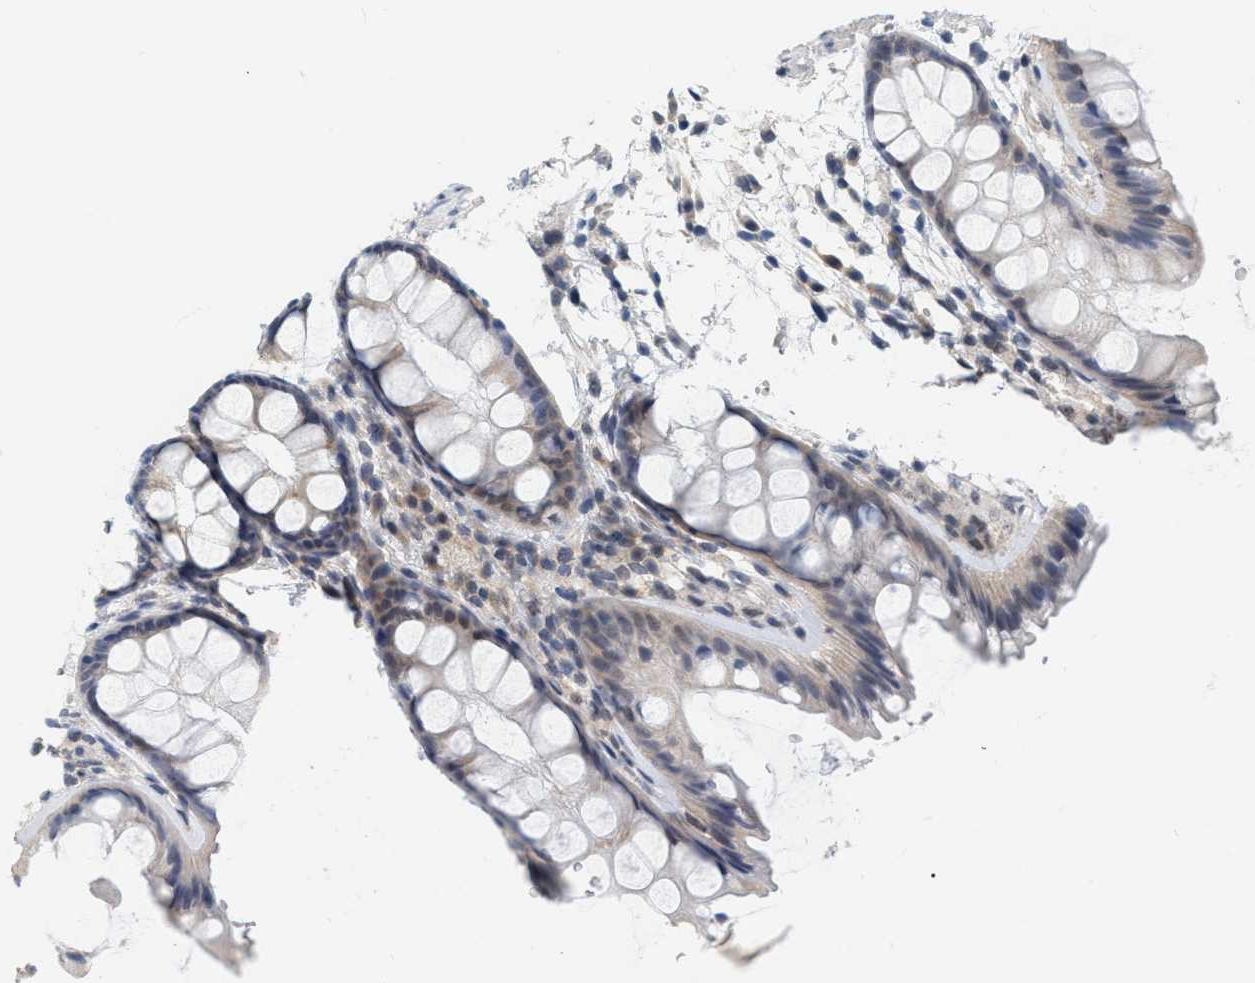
{"staining": {"intensity": "negative", "quantity": "none", "location": "none"}, "tissue": "colon", "cell_type": "Endothelial cells", "image_type": "normal", "snomed": [{"axis": "morphology", "description": "Normal tissue, NOS"}, {"axis": "topography", "description": "Colon"}], "caption": "High power microscopy micrograph of an immunohistochemistry (IHC) photomicrograph of benign colon, revealing no significant staining in endothelial cells.", "gene": "RUVBL1", "patient": {"sex": "female", "age": 56}}